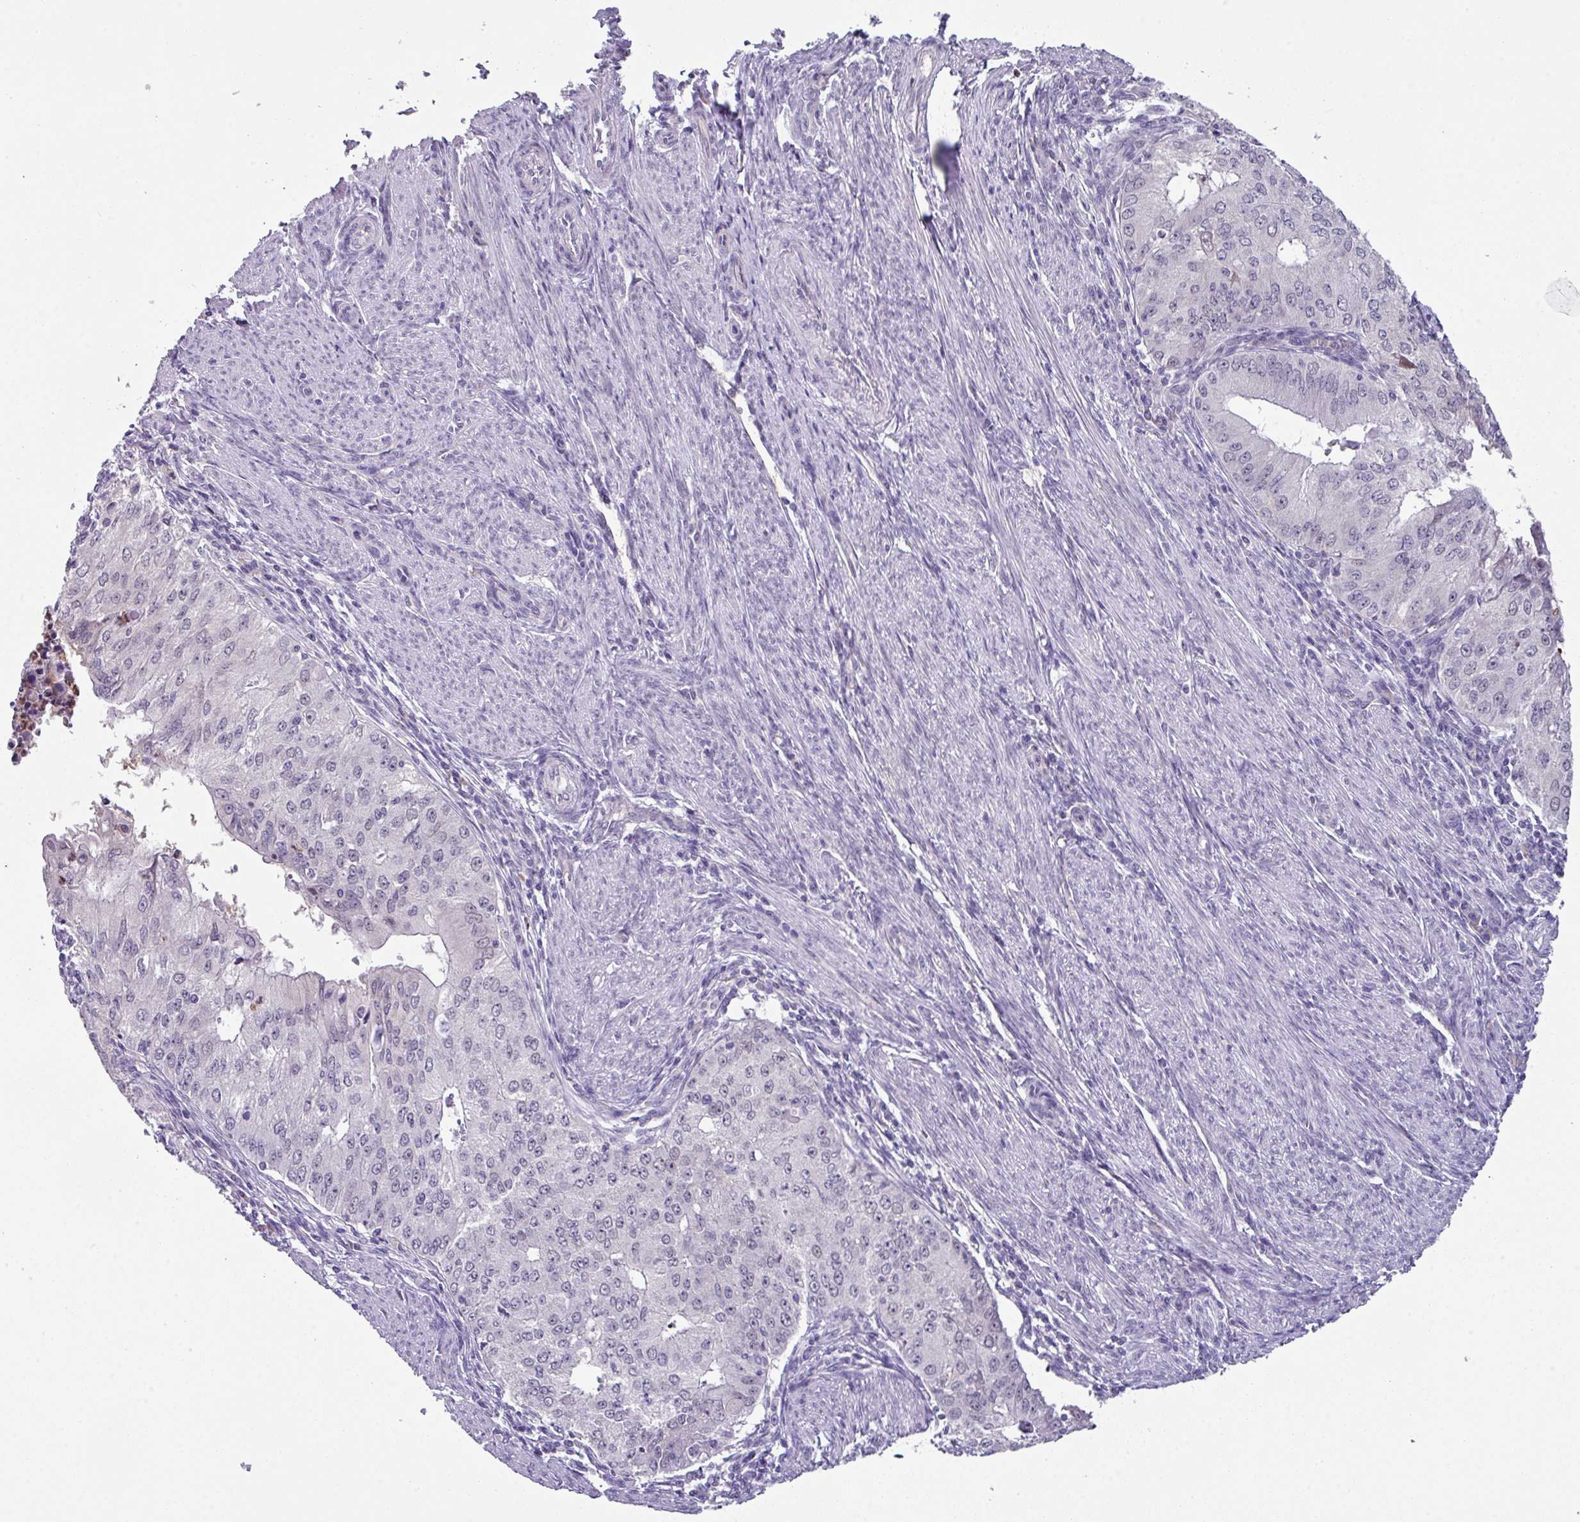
{"staining": {"intensity": "negative", "quantity": "none", "location": "none"}, "tissue": "endometrial cancer", "cell_type": "Tumor cells", "image_type": "cancer", "snomed": [{"axis": "morphology", "description": "Adenocarcinoma, NOS"}, {"axis": "topography", "description": "Endometrium"}], "caption": "The image shows no staining of tumor cells in adenocarcinoma (endometrial).", "gene": "ZFP3", "patient": {"sex": "female", "age": 50}}